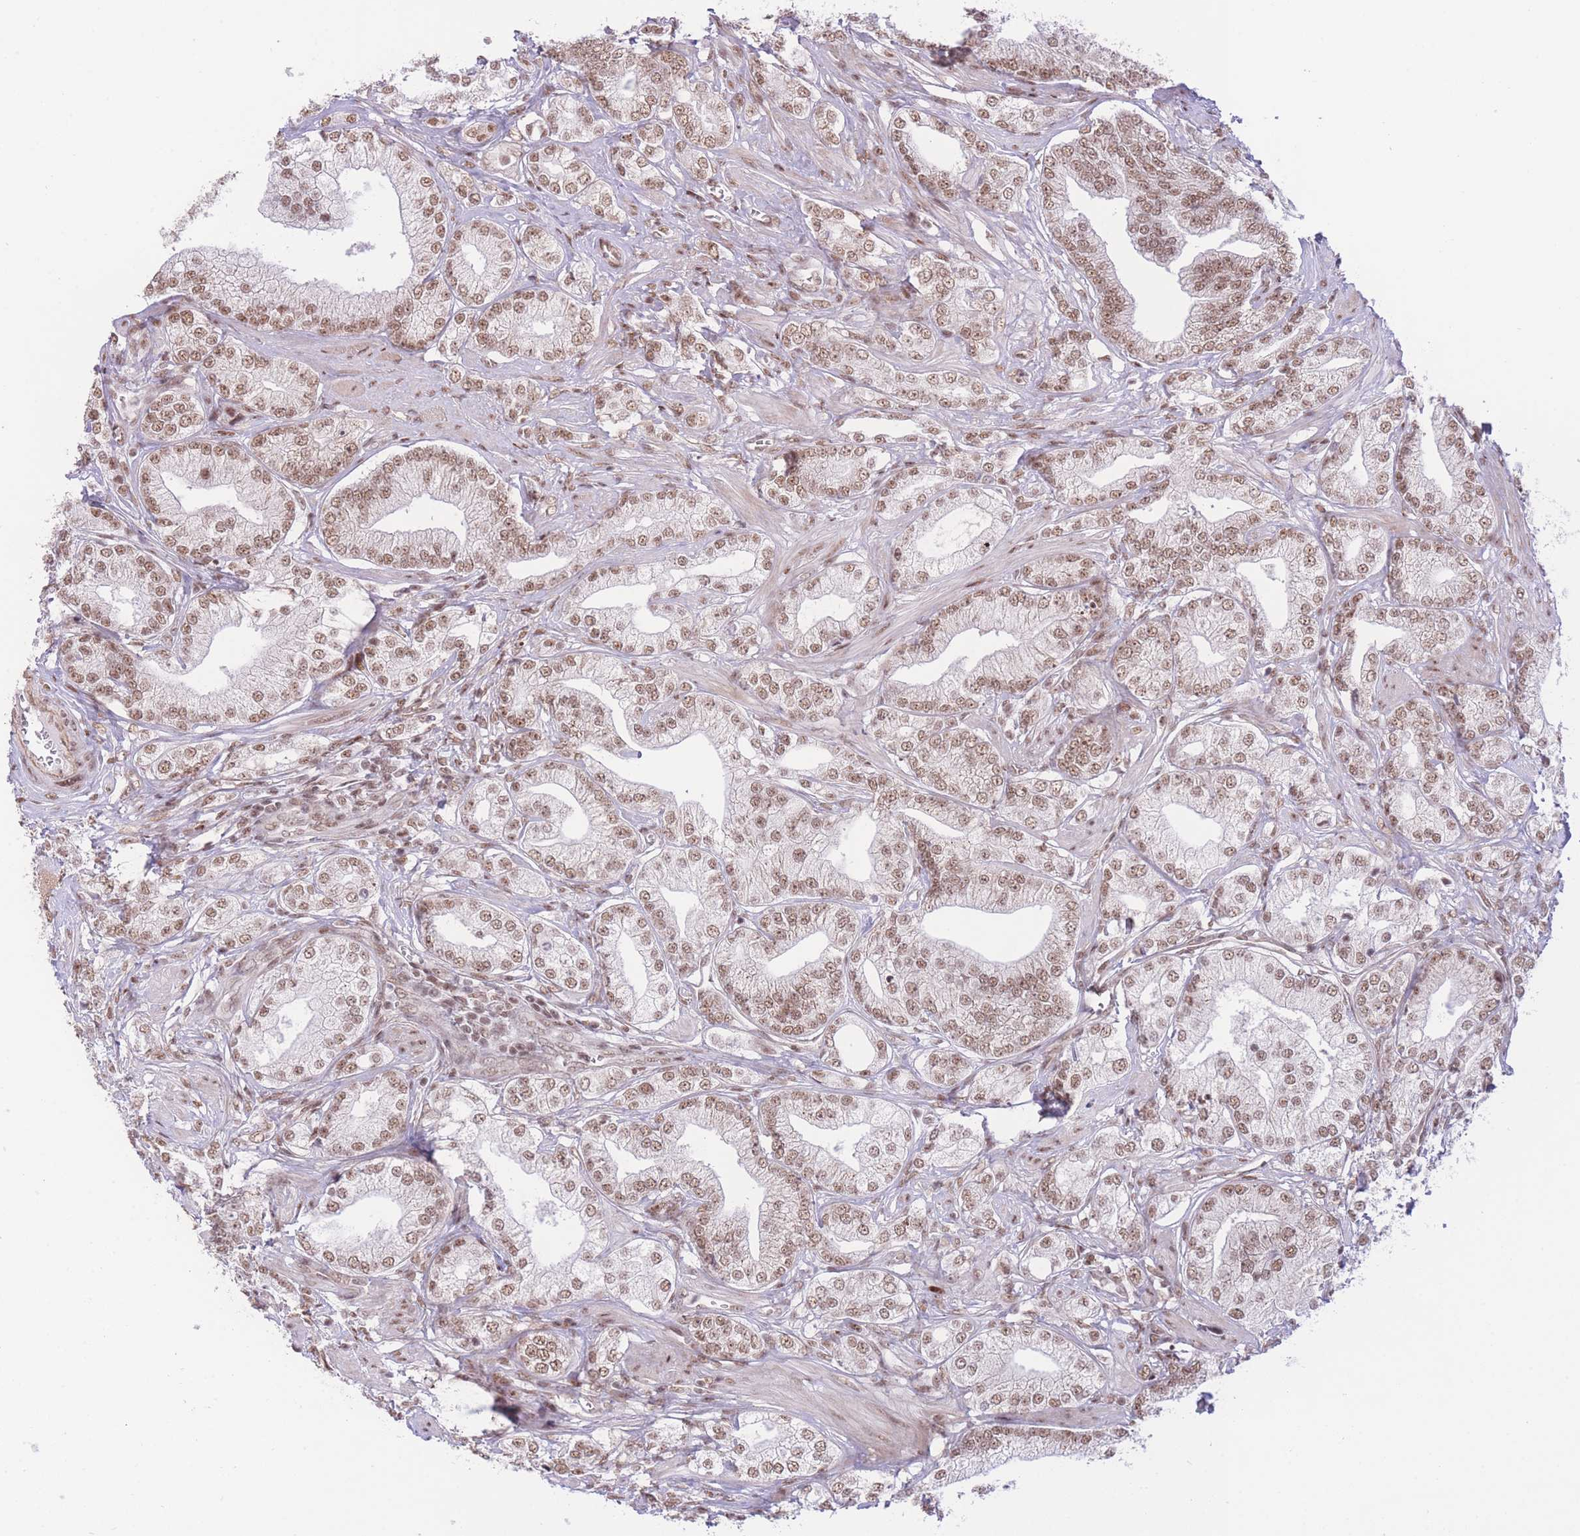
{"staining": {"intensity": "moderate", "quantity": ">75%", "location": "nuclear"}, "tissue": "prostate cancer", "cell_type": "Tumor cells", "image_type": "cancer", "snomed": [{"axis": "morphology", "description": "Adenocarcinoma, High grade"}, {"axis": "topography", "description": "Prostate"}], "caption": "Prostate cancer (high-grade adenocarcinoma) stained with a brown dye shows moderate nuclear positive staining in approximately >75% of tumor cells.", "gene": "PCIF1", "patient": {"sex": "male", "age": 50}}